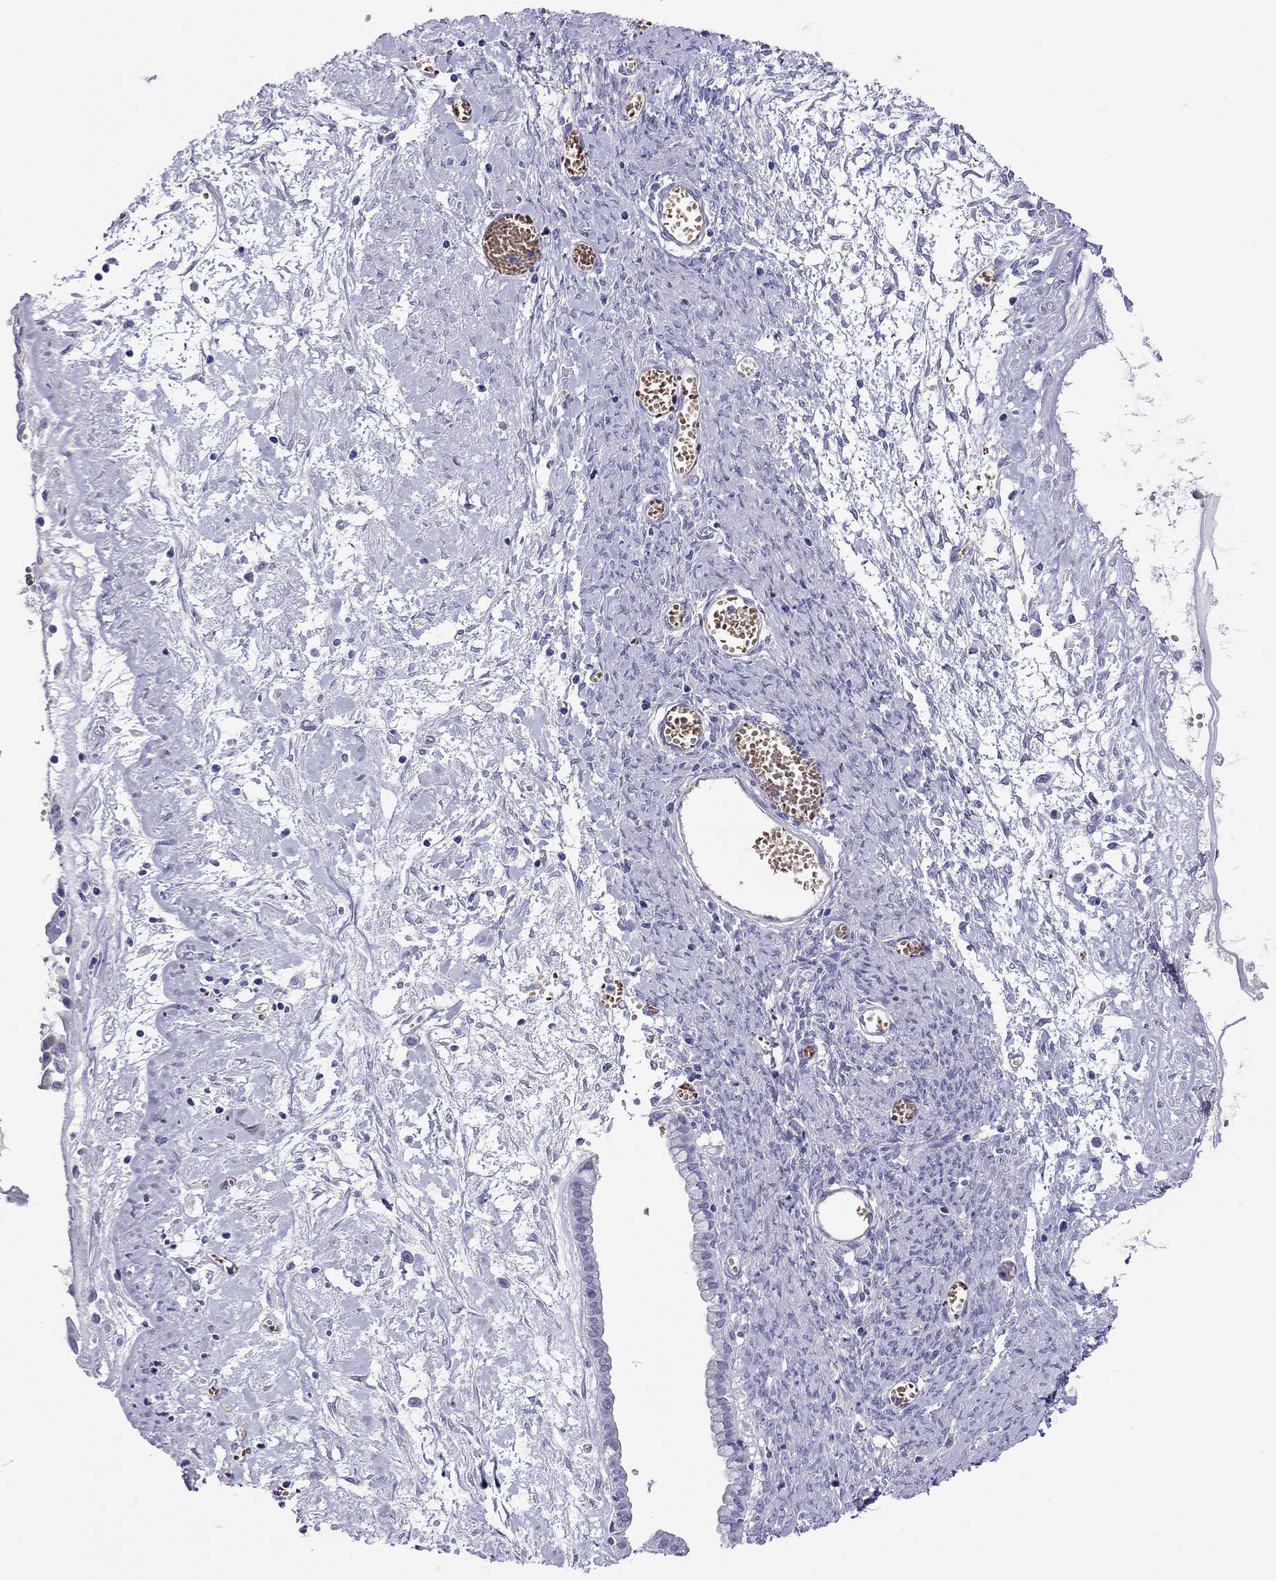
{"staining": {"intensity": "negative", "quantity": "none", "location": "none"}, "tissue": "ovarian cancer", "cell_type": "Tumor cells", "image_type": "cancer", "snomed": [{"axis": "morphology", "description": "Cystadenocarcinoma, mucinous, NOS"}, {"axis": "topography", "description": "Ovary"}], "caption": "Tumor cells are negative for brown protein staining in ovarian cancer (mucinous cystadenocarcinoma).", "gene": "PTPRN", "patient": {"sex": "female", "age": 67}}